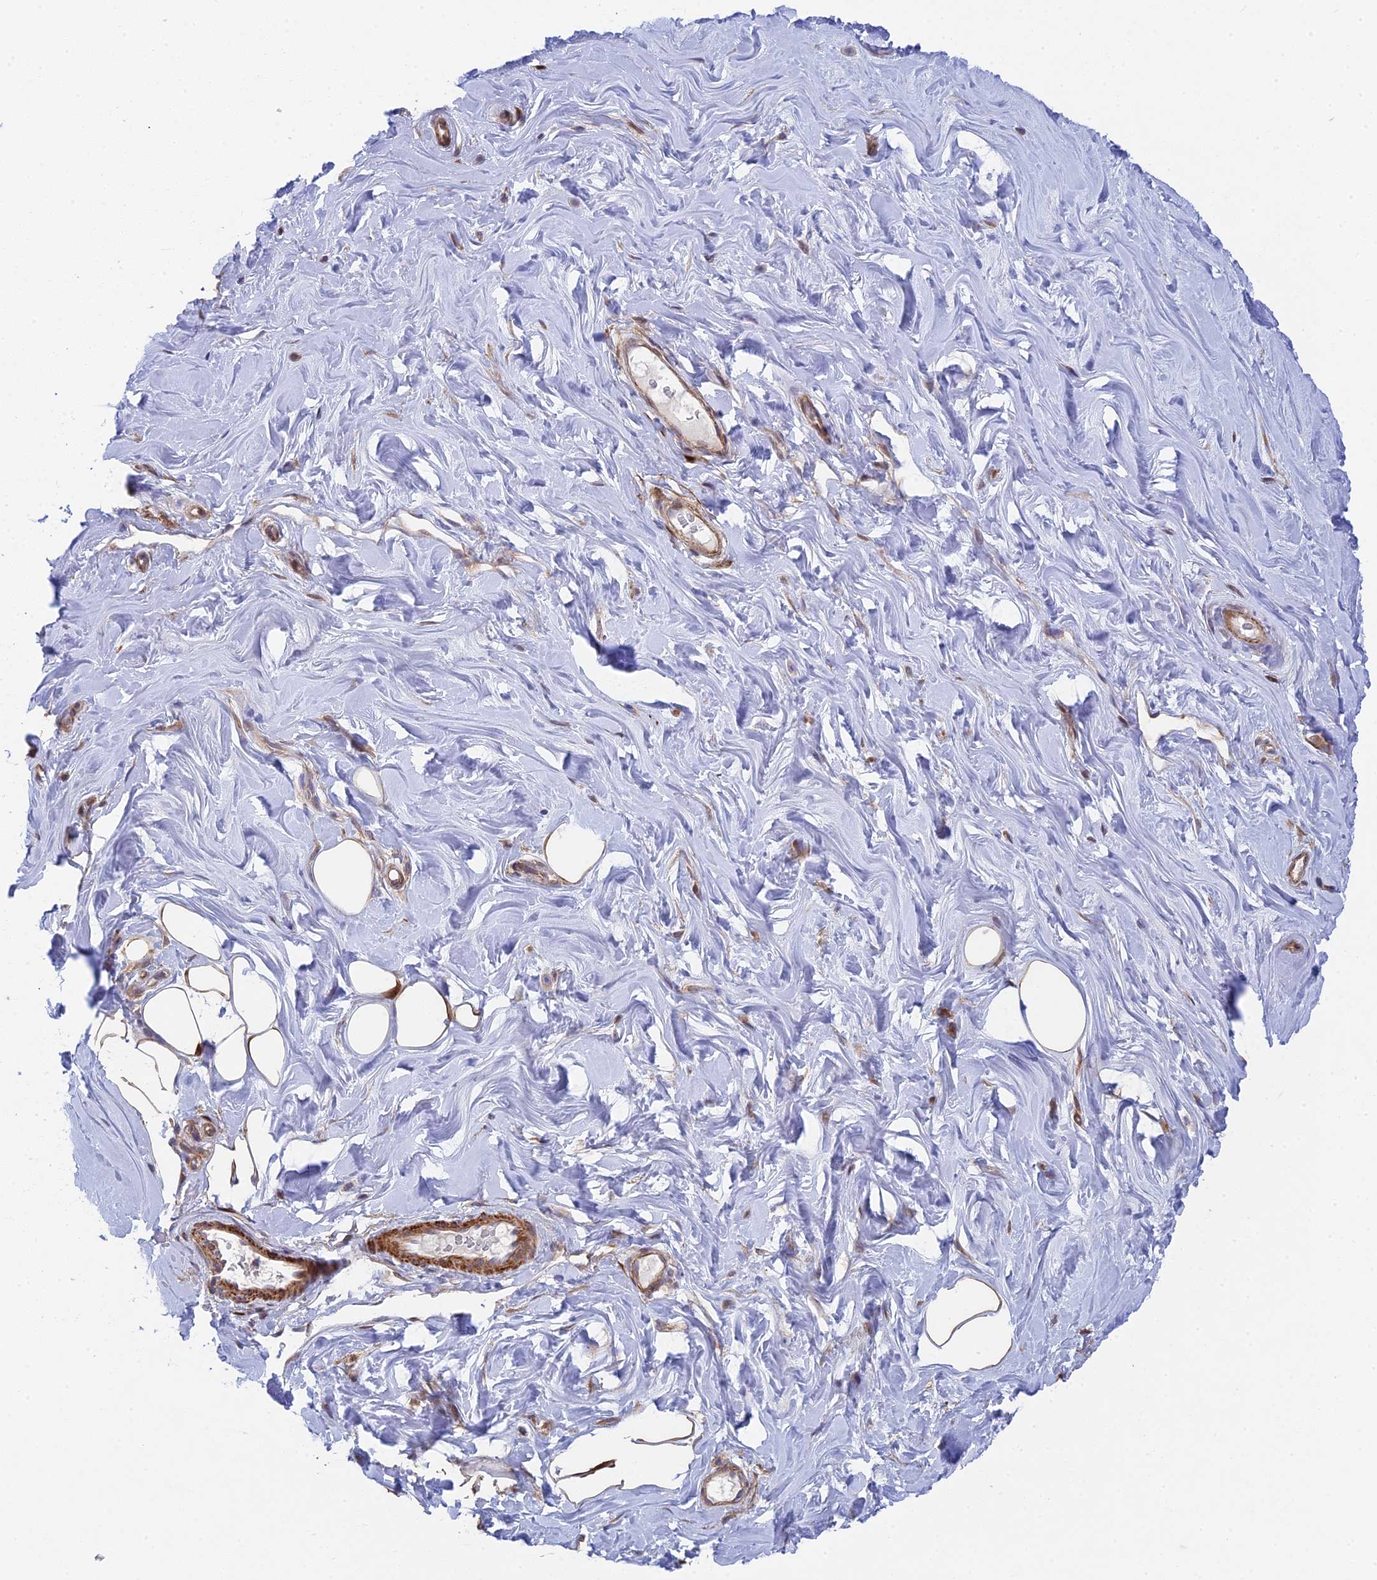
{"staining": {"intensity": "weak", "quantity": "25%-75%", "location": "cytoplasmic/membranous"}, "tissue": "adipose tissue", "cell_type": "Adipocytes", "image_type": "normal", "snomed": [{"axis": "morphology", "description": "Normal tissue, NOS"}, {"axis": "topography", "description": "Breast"}], "caption": "Immunohistochemistry (IHC) of normal adipose tissue reveals low levels of weak cytoplasmic/membranous positivity in approximately 25%-75% of adipocytes.", "gene": "INCA1", "patient": {"sex": "female", "age": 26}}